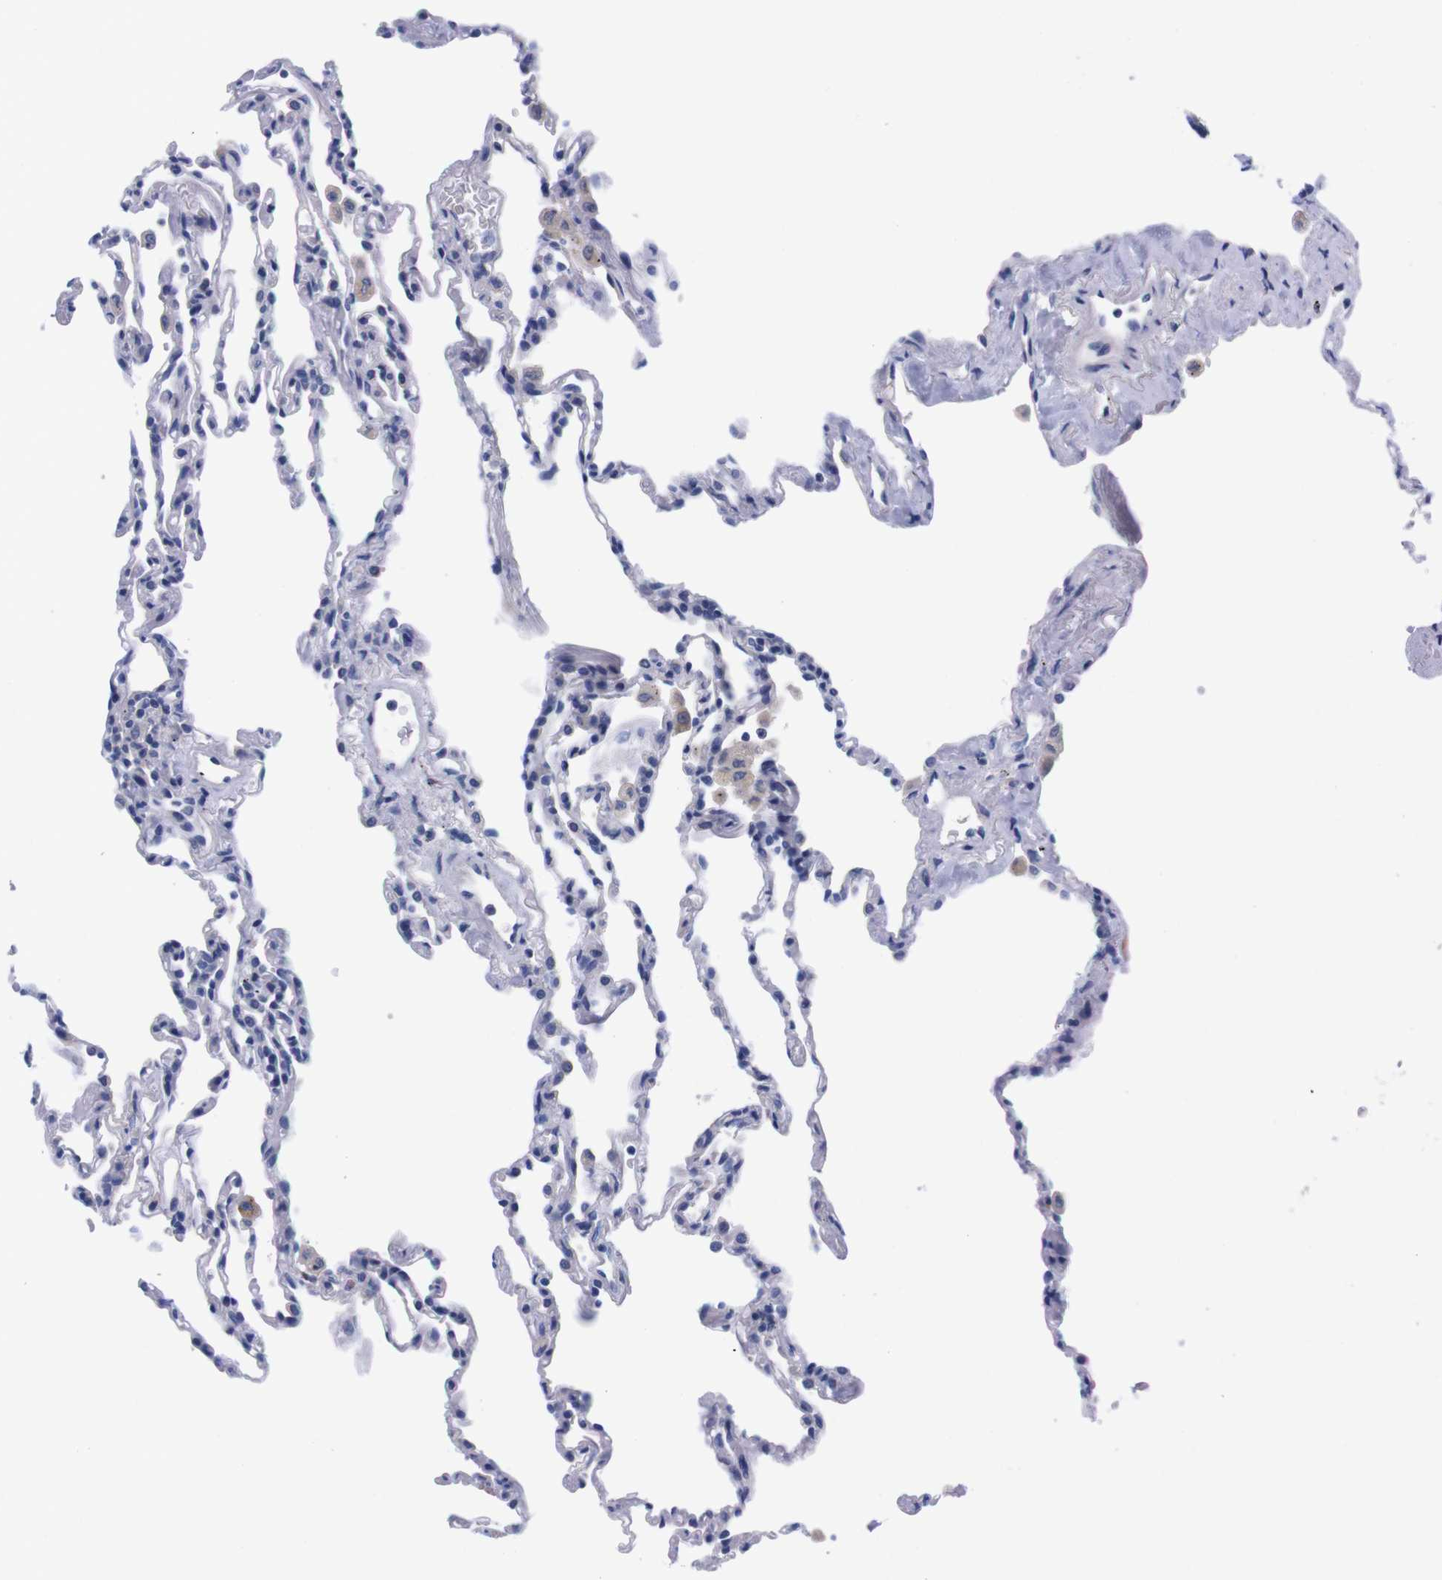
{"staining": {"intensity": "negative", "quantity": "none", "location": "none"}, "tissue": "lung", "cell_type": "Alveolar cells", "image_type": "normal", "snomed": [{"axis": "morphology", "description": "Normal tissue, NOS"}, {"axis": "topography", "description": "Lung"}], "caption": "Histopathology image shows no protein staining in alveolar cells of unremarkable lung. (DAB immunohistochemistry (IHC), high magnification).", "gene": "FAM210A", "patient": {"sex": "male", "age": 59}}